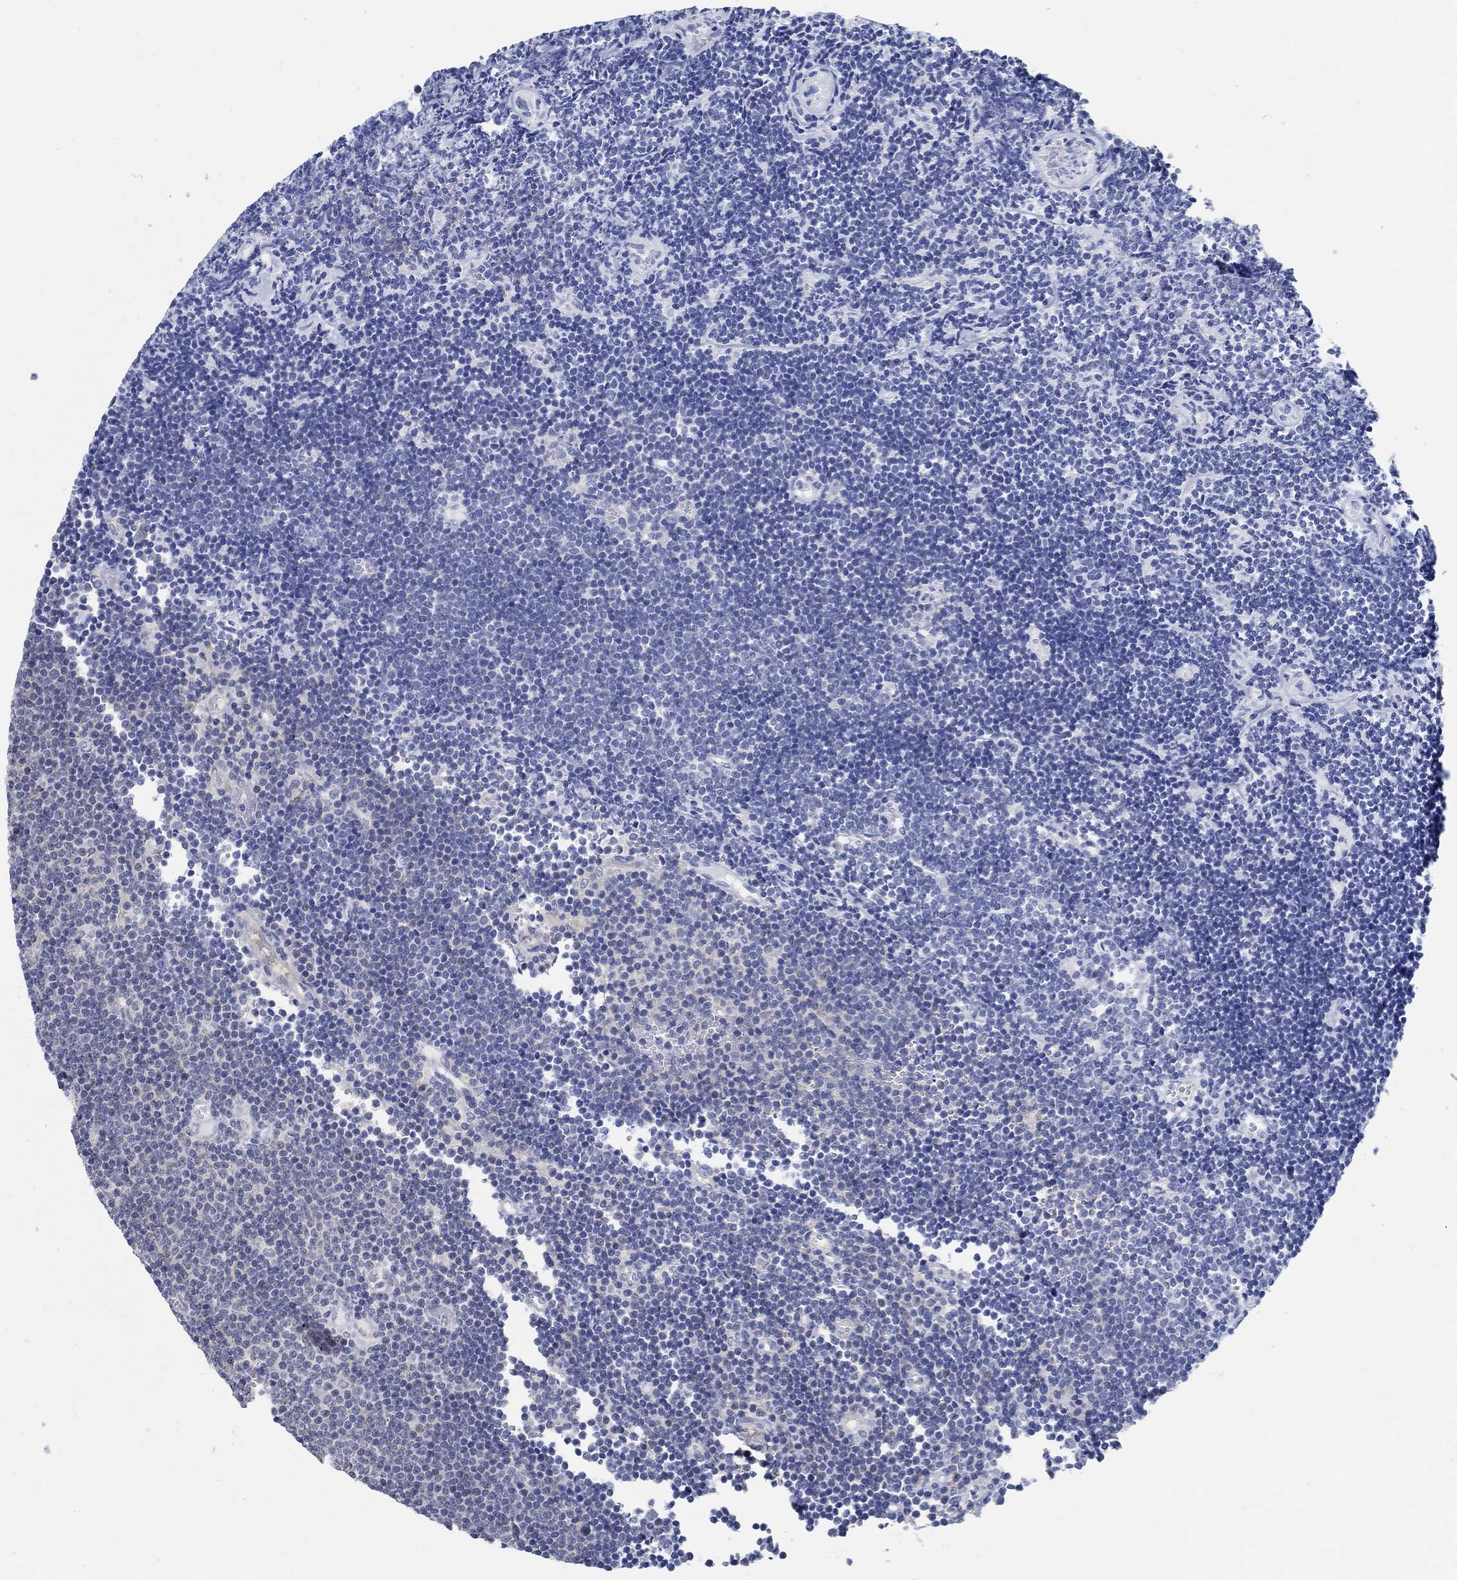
{"staining": {"intensity": "negative", "quantity": "none", "location": "none"}, "tissue": "lymphoma", "cell_type": "Tumor cells", "image_type": "cancer", "snomed": [{"axis": "morphology", "description": "Malignant lymphoma, non-Hodgkin's type, Low grade"}, {"axis": "topography", "description": "Brain"}], "caption": "DAB (3,3'-diaminobenzidine) immunohistochemical staining of low-grade malignant lymphoma, non-Hodgkin's type demonstrates no significant staining in tumor cells. Nuclei are stained in blue.", "gene": "PCDH11X", "patient": {"sex": "female", "age": 66}}